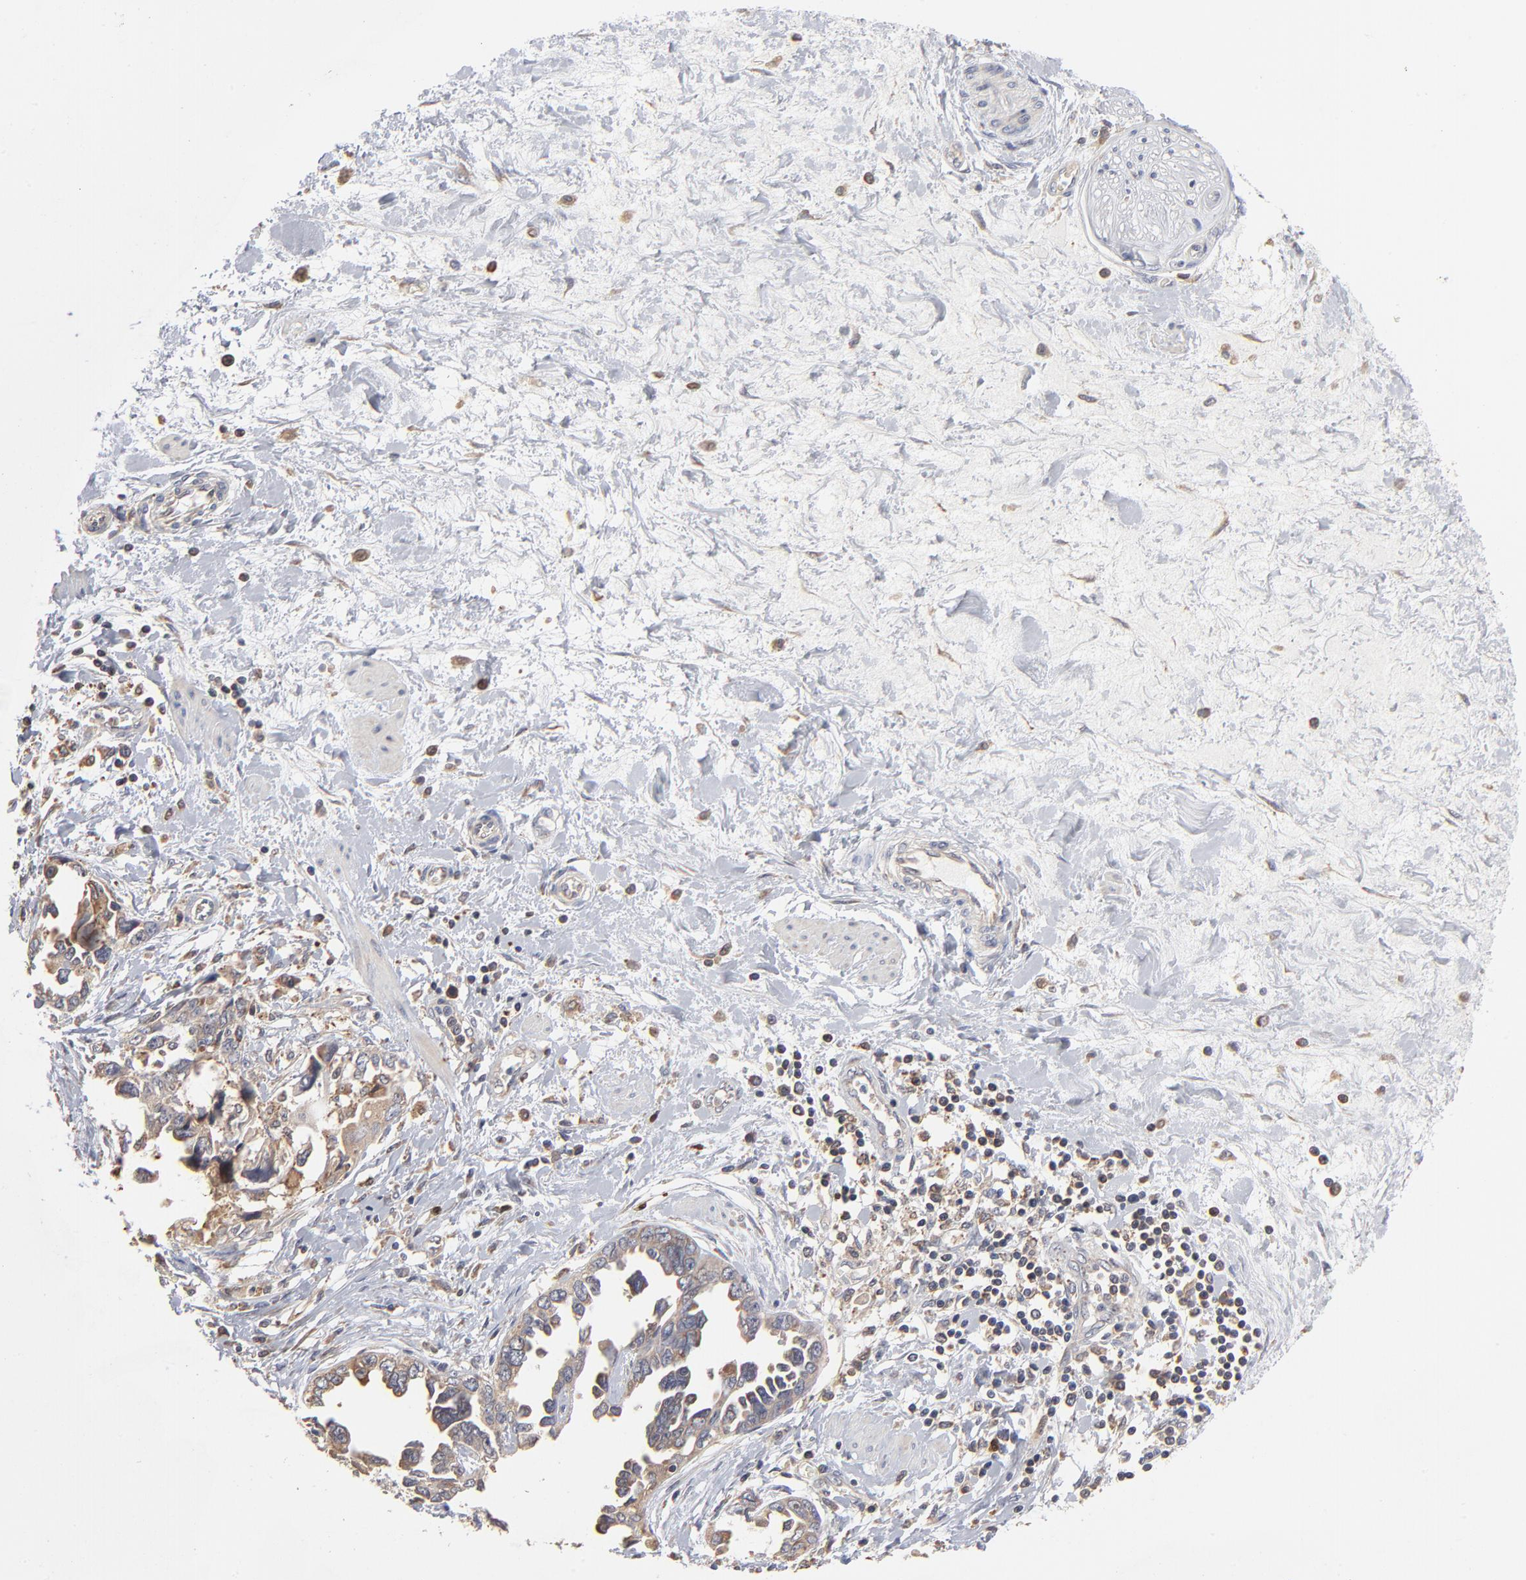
{"staining": {"intensity": "moderate", "quantity": ">75%", "location": "cytoplasmic/membranous"}, "tissue": "ovarian cancer", "cell_type": "Tumor cells", "image_type": "cancer", "snomed": [{"axis": "morphology", "description": "Cystadenocarcinoma, serous, NOS"}, {"axis": "topography", "description": "Ovary"}], "caption": "Tumor cells demonstrate moderate cytoplasmic/membranous expression in about >75% of cells in serous cystadenocarcinoma (ovarian).", "gene": "RNF213", "patient": {"sex": "female", "age": 63}}